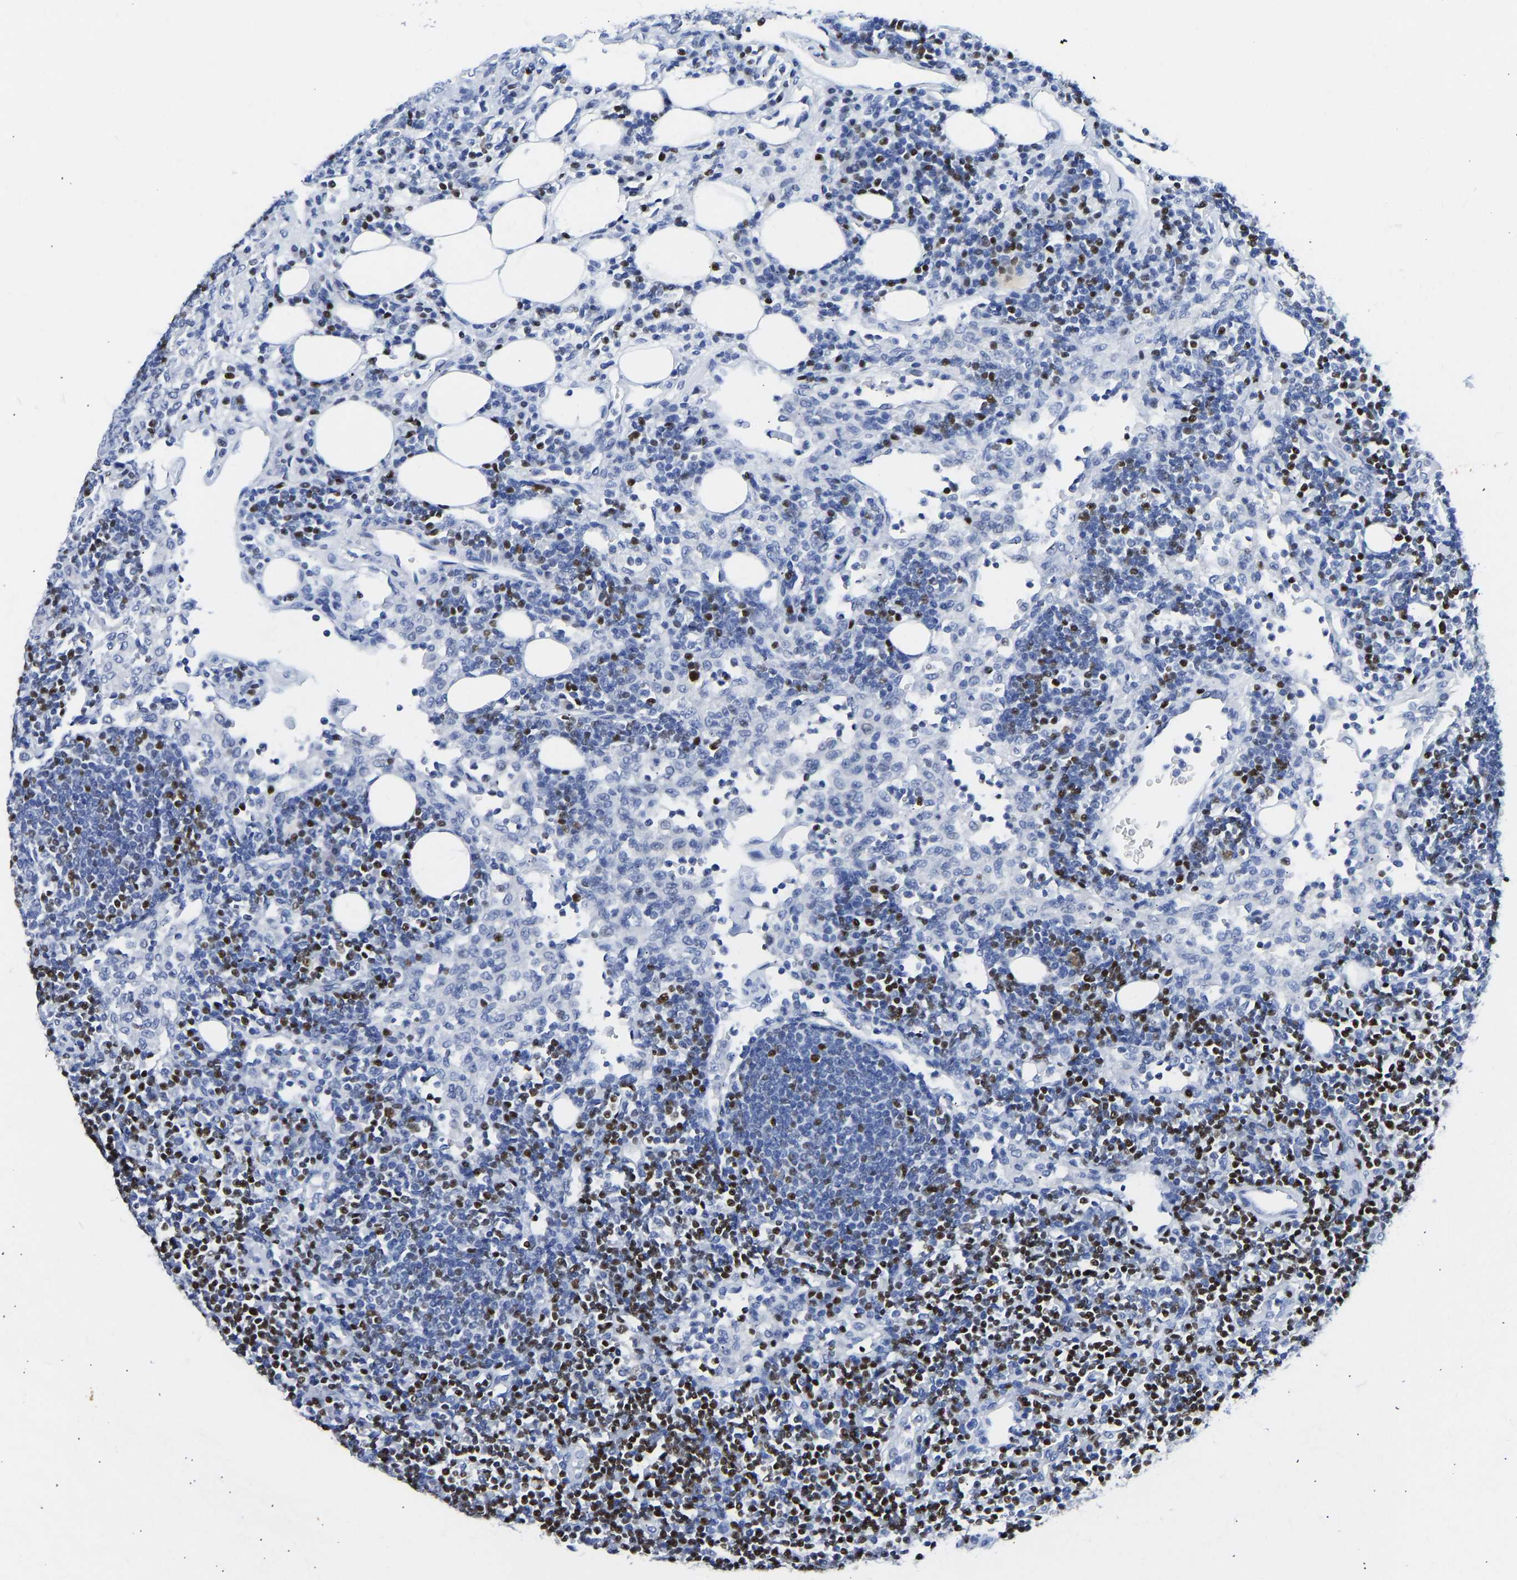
{"staining": {"intensity": "strong", "quantity": "<25%", "location": "nuclear"}, "tissue": "lymph node", "cell_type": "Germinal center cells", "image_type": "normal", "snomed": [{"axis": "morphology", "description": "Normal tissue, NOS"}, {"axis": "morphology", "description": "Carcinoid, malignant, NOS"}, {"axis": "topography", "description": "Lymph node"}], "caption": "Immunohistochemistry (IHC) (DAB (3,3'-diaminobenzidine)) staining of normal human lymph node exhibits strong nuclear protein staining in about <25% of germinal center cells. The protein is stained brown, and the nuclei are stained in blue (DAB (3,3'-diaminobenzidine) IHC with brightfield microscopy, high magnification).", "gene": "TCF7", "patient": {"sex": "male", "age": 47}}